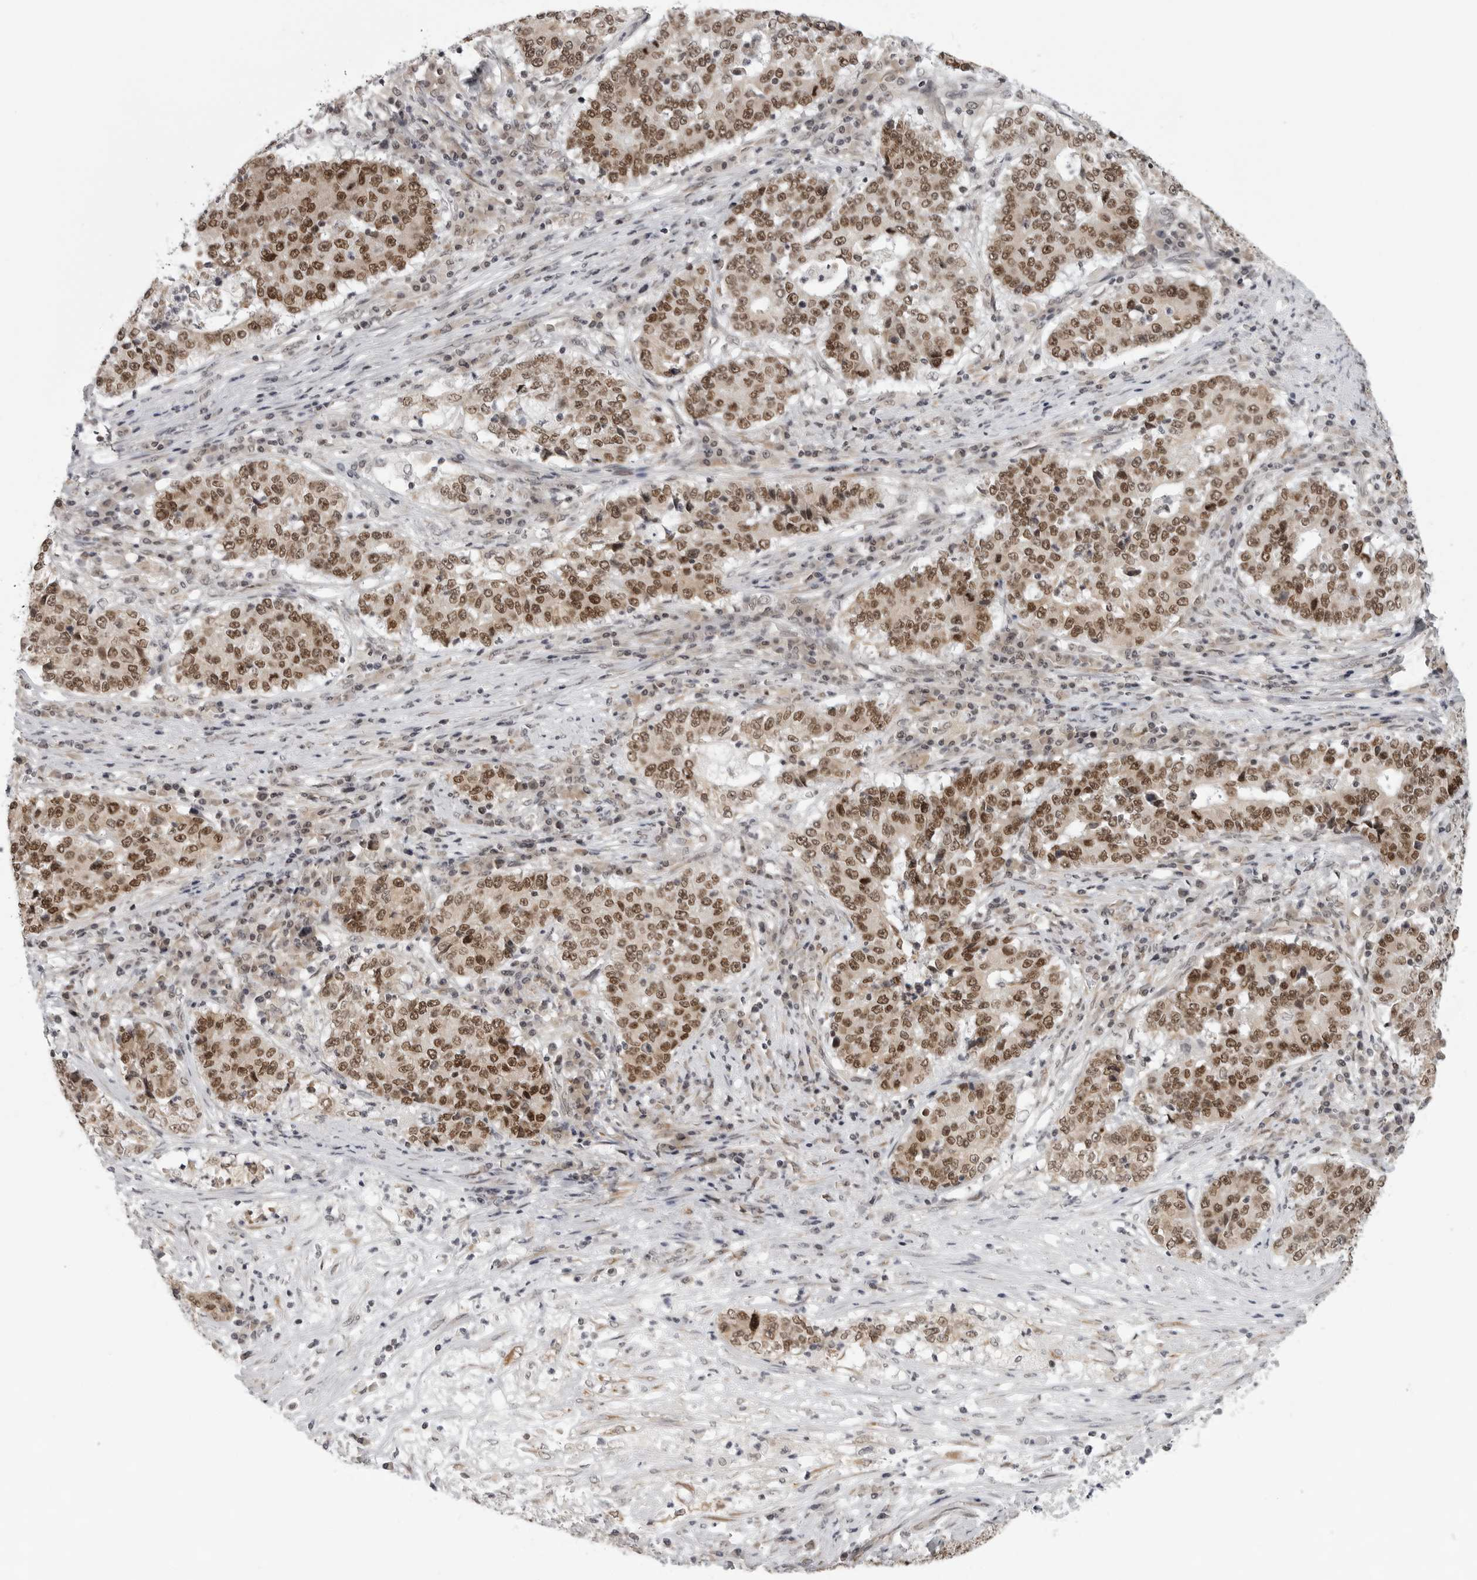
{"staining": {"intensity": "moderate", "quantity": ">75%", "location": "nuclear"}, "tissue": "stomach cancer", "cell_type": "Tumor cells", "image_type": "cancer", "snomed": [{"axis": "morphology", "description": "Adenocarcinoma, NOS"}, {"axis": "topography", "description": "Stomach"}], "caption": "This micrograph displays adenocarcinoma (stomach) stained with immunohistochemistry to label a protein in brown. The nuclear of tumor cells show moderate positivity for the protein. Nuclei are counter-stained blue.", "gene": "PRDM10", "patient": {"sex": "male", "age": 59}}